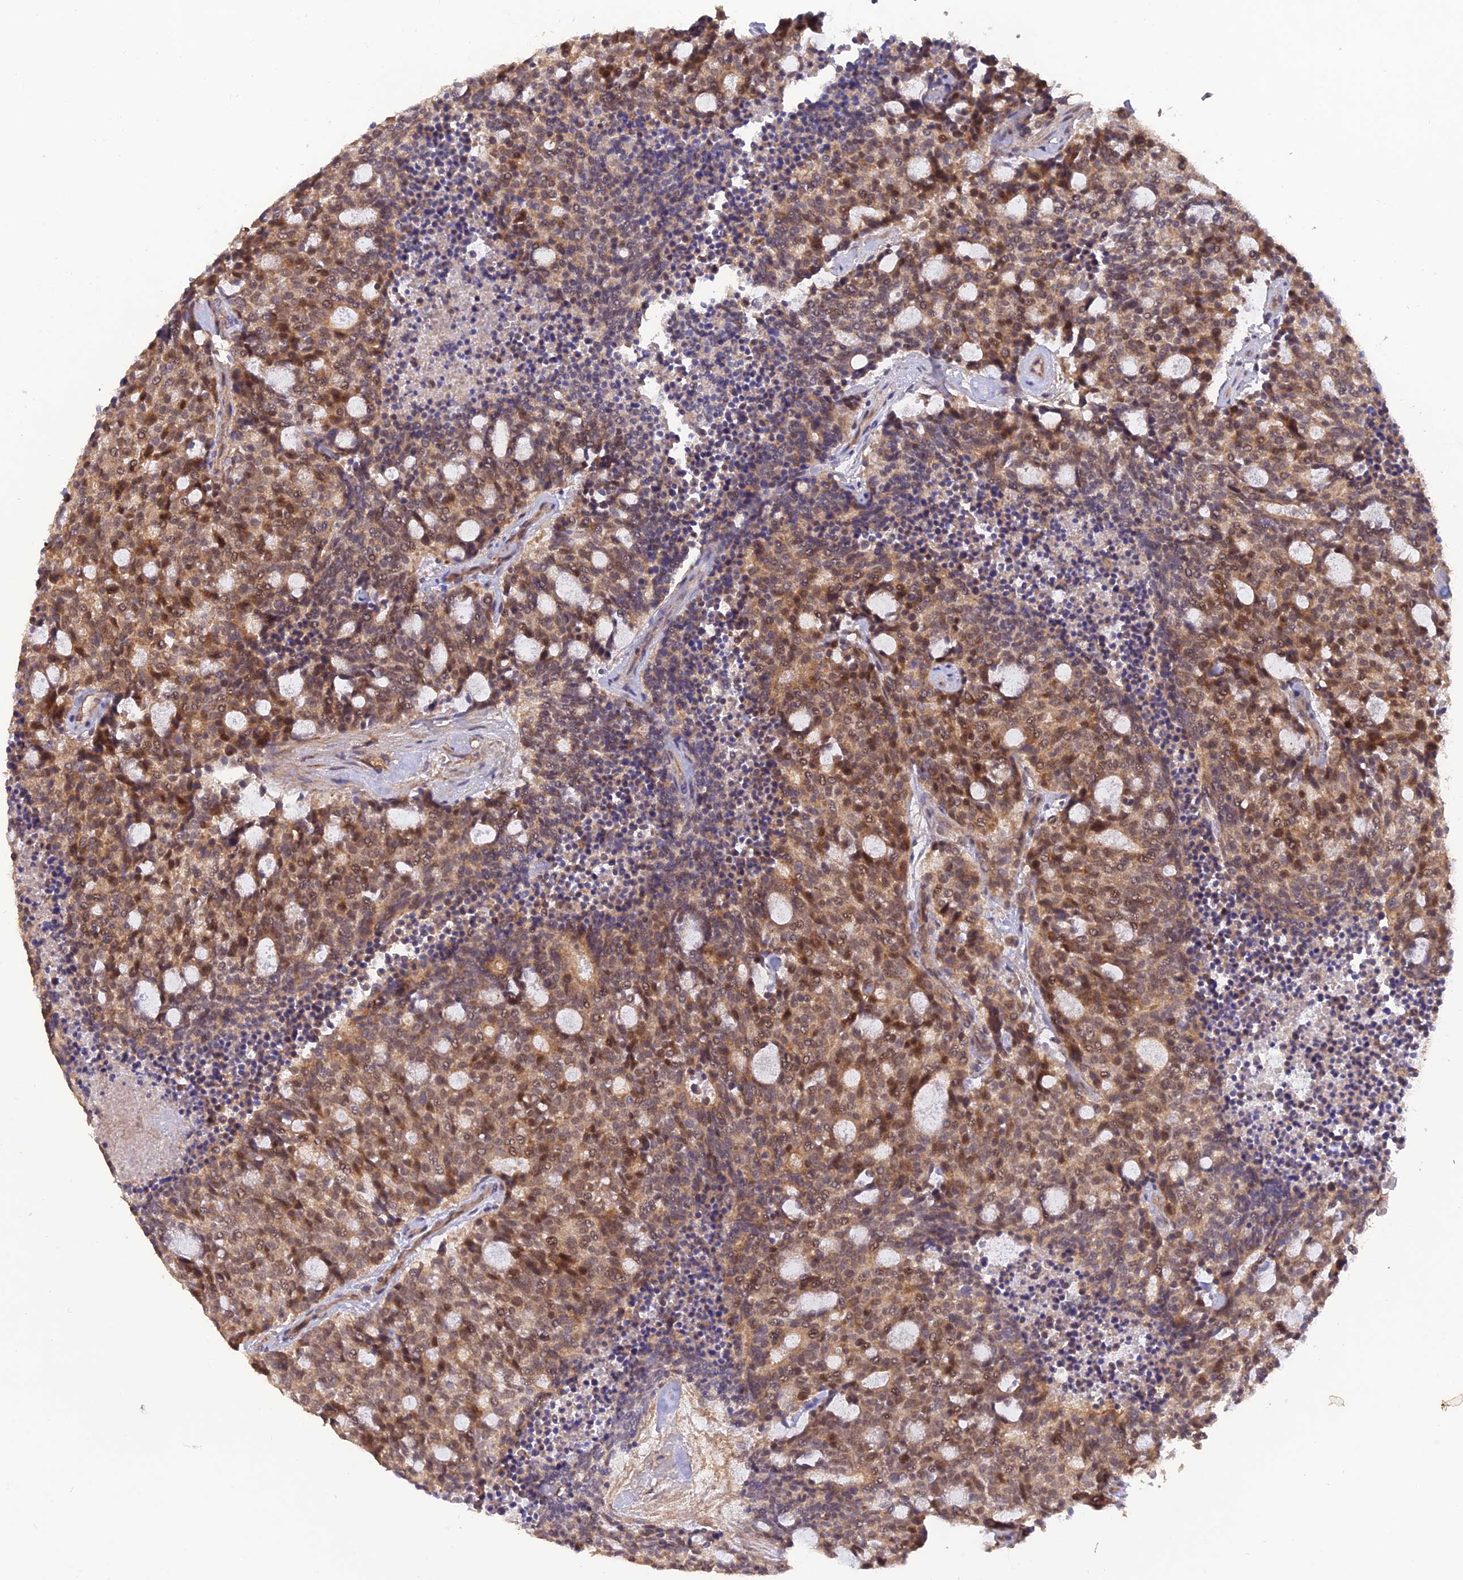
{"staining": {"intensity": "moderate", "quantity": ">75%", "location": "nuclear"}, "tissue": "carcinoid", "cell_type": "Tumor cells", "image_type": "cancer", "snomed": [{"axis": "morphology", "description": "Carcinoid, malignant, NOS"}, {"axis": "topography", "description": "Pancreas"}], "caption": "The photomicrograph shows a brown stain indicating the presence of a protein in the nuclear of tumor cells in carcinoid.", "gene": "PAGR1", "patient": {"sex": "female", "age": 54}}